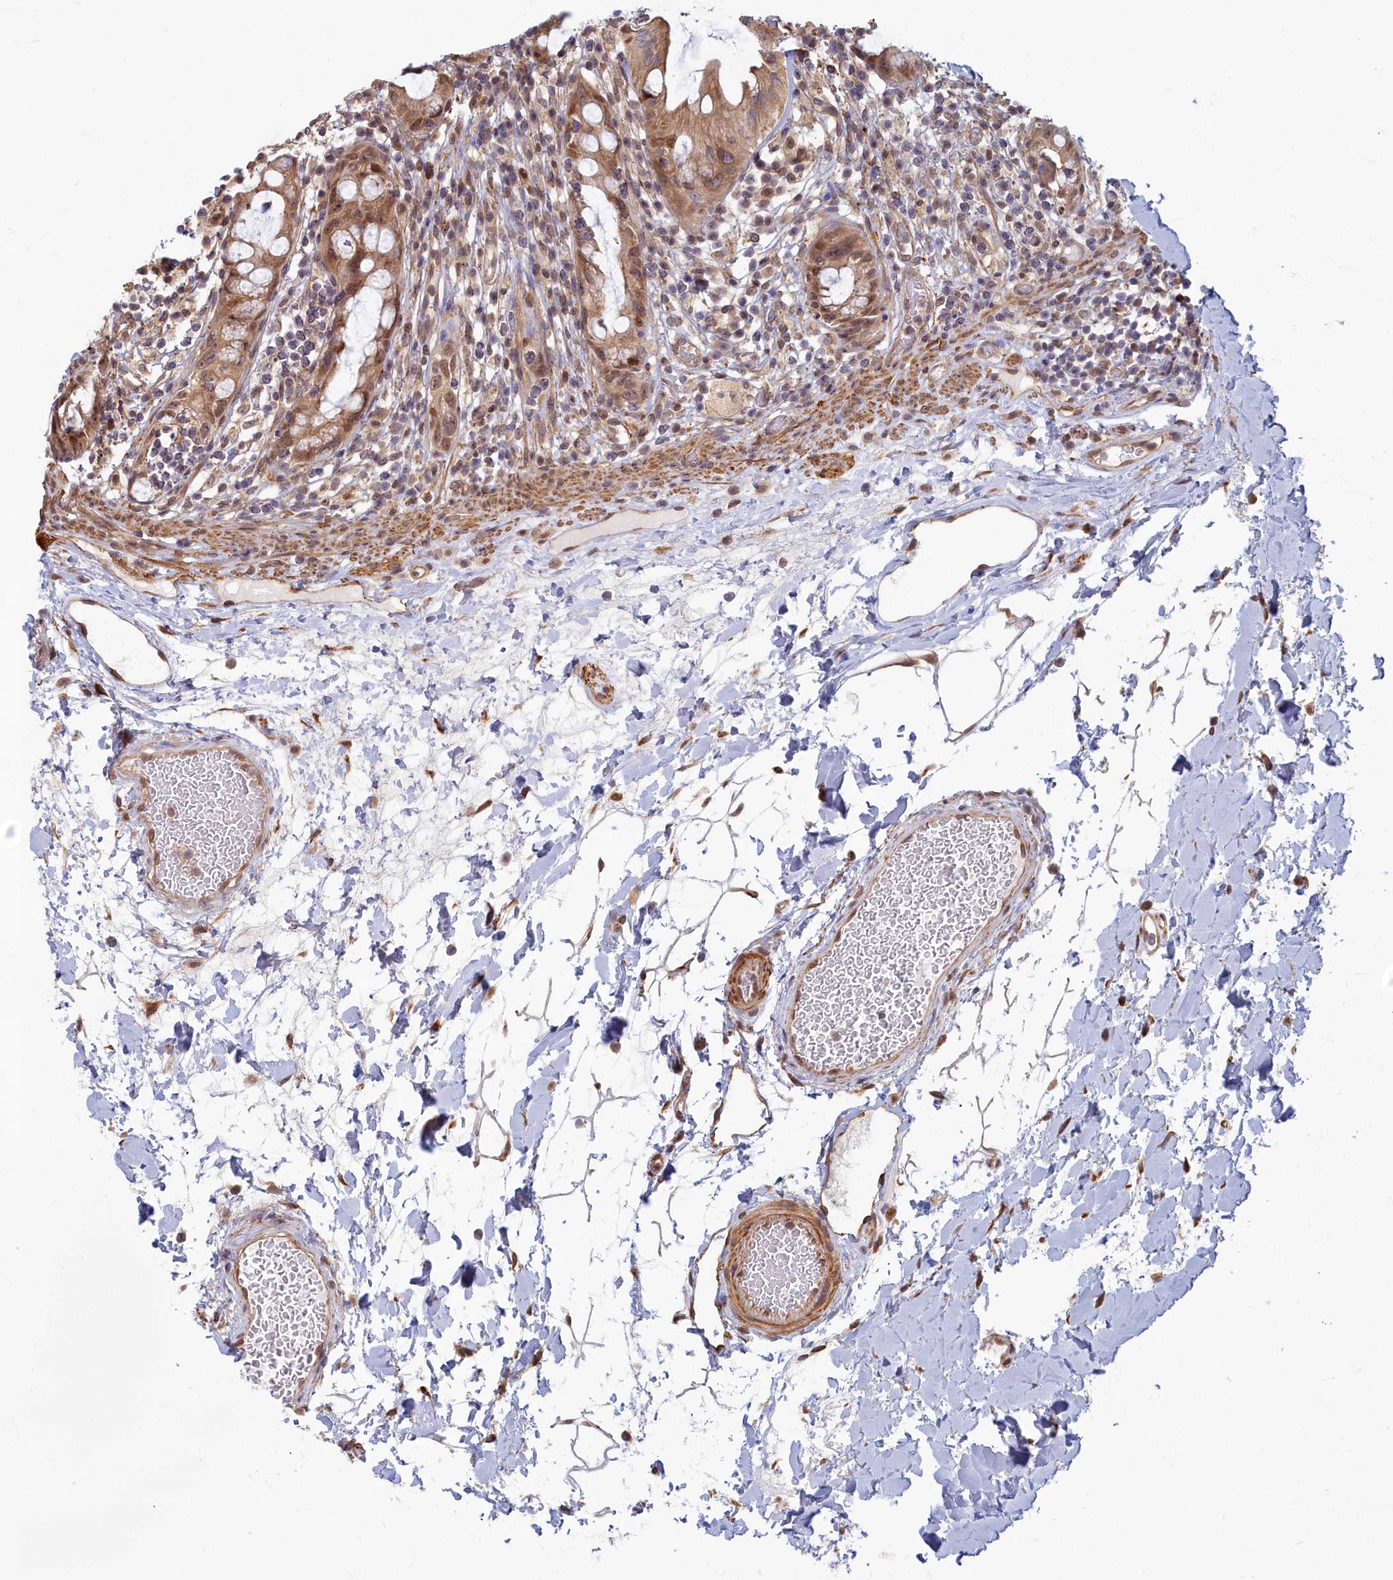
{"staining": {"intensity": "moderate", "quantity": ">75%", "location": "cytoplasmic/membranous,nuclear"}, "tissue": "rectum", "cell_type": "Glandular cells", "image_type": "normal", "snomed": [{"axis": "morphology", "description": "Normal tissue, NOS"}, {"axis": "topography", "description": "Rectum"}], "caption": "A photomicrograph showing moderate cytoplasmic/membranous,nuclear expression in about >75% of glandular cells in normal rectum, as visualized by brown immunohistochemical staining.", "gene": "MAK16", "patient": {"sex": "female", "age": 57}}